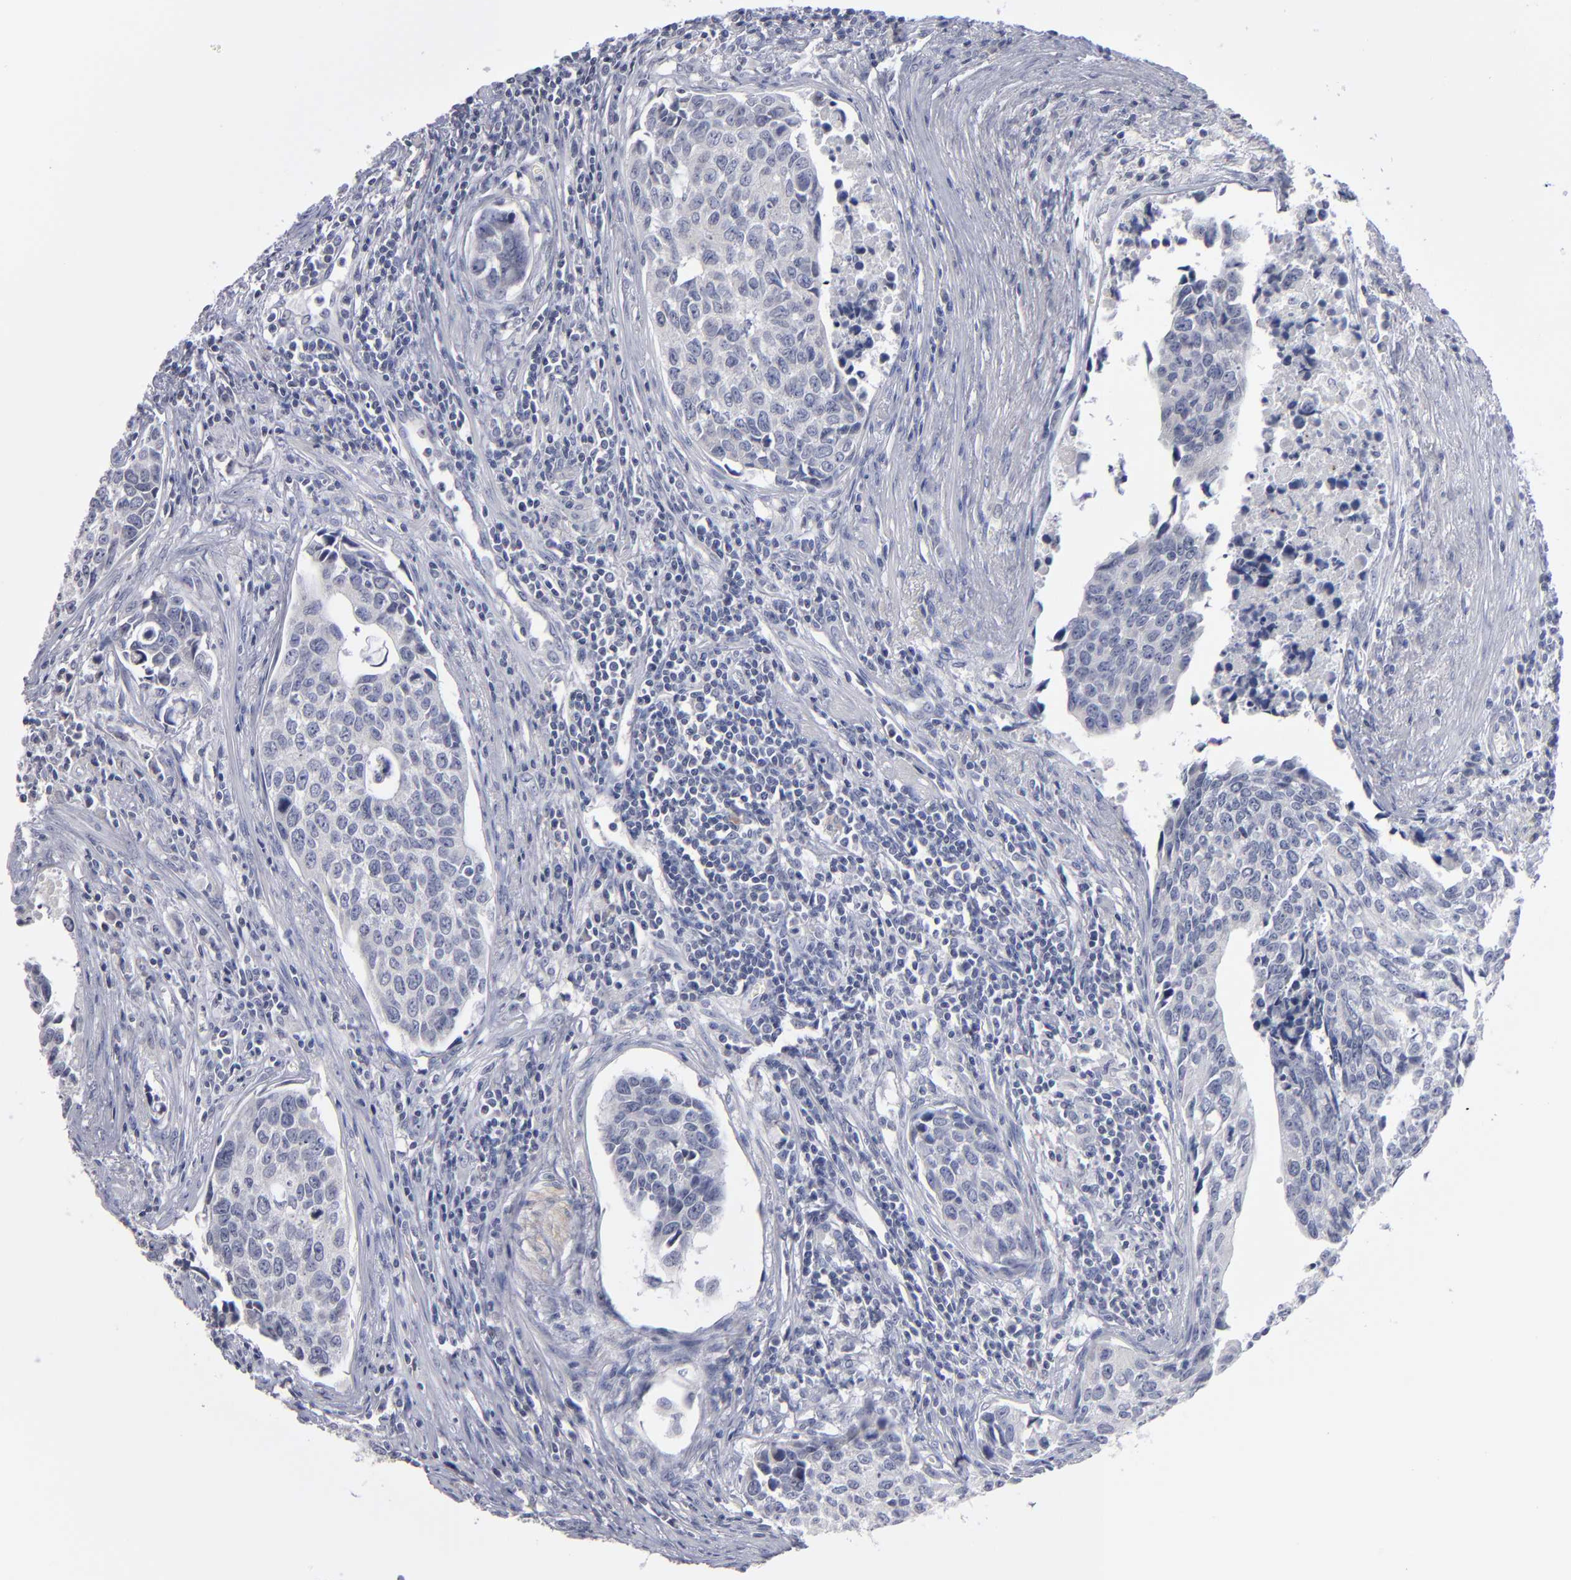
{"staining": {"intensity": "negative", "quantity": "none", "location": "none"}, "tissue": "urothelial cancer", "cell_type": "Tumor cells", "image_type": "cancer", "snomed": [{"axis": "morphology", "description": "Urothelial carcinoma, High grade"}, {"axis": "topography", "description": "Urinary bladder"}], "caption": "High power microscopy histopathology image of an IHC image of urothelial carcinoma (high-grade), revealing no significant positivity in tumor cells.", "gene": "RPH3A", "patient": {"sex": "male", "age": 81}}